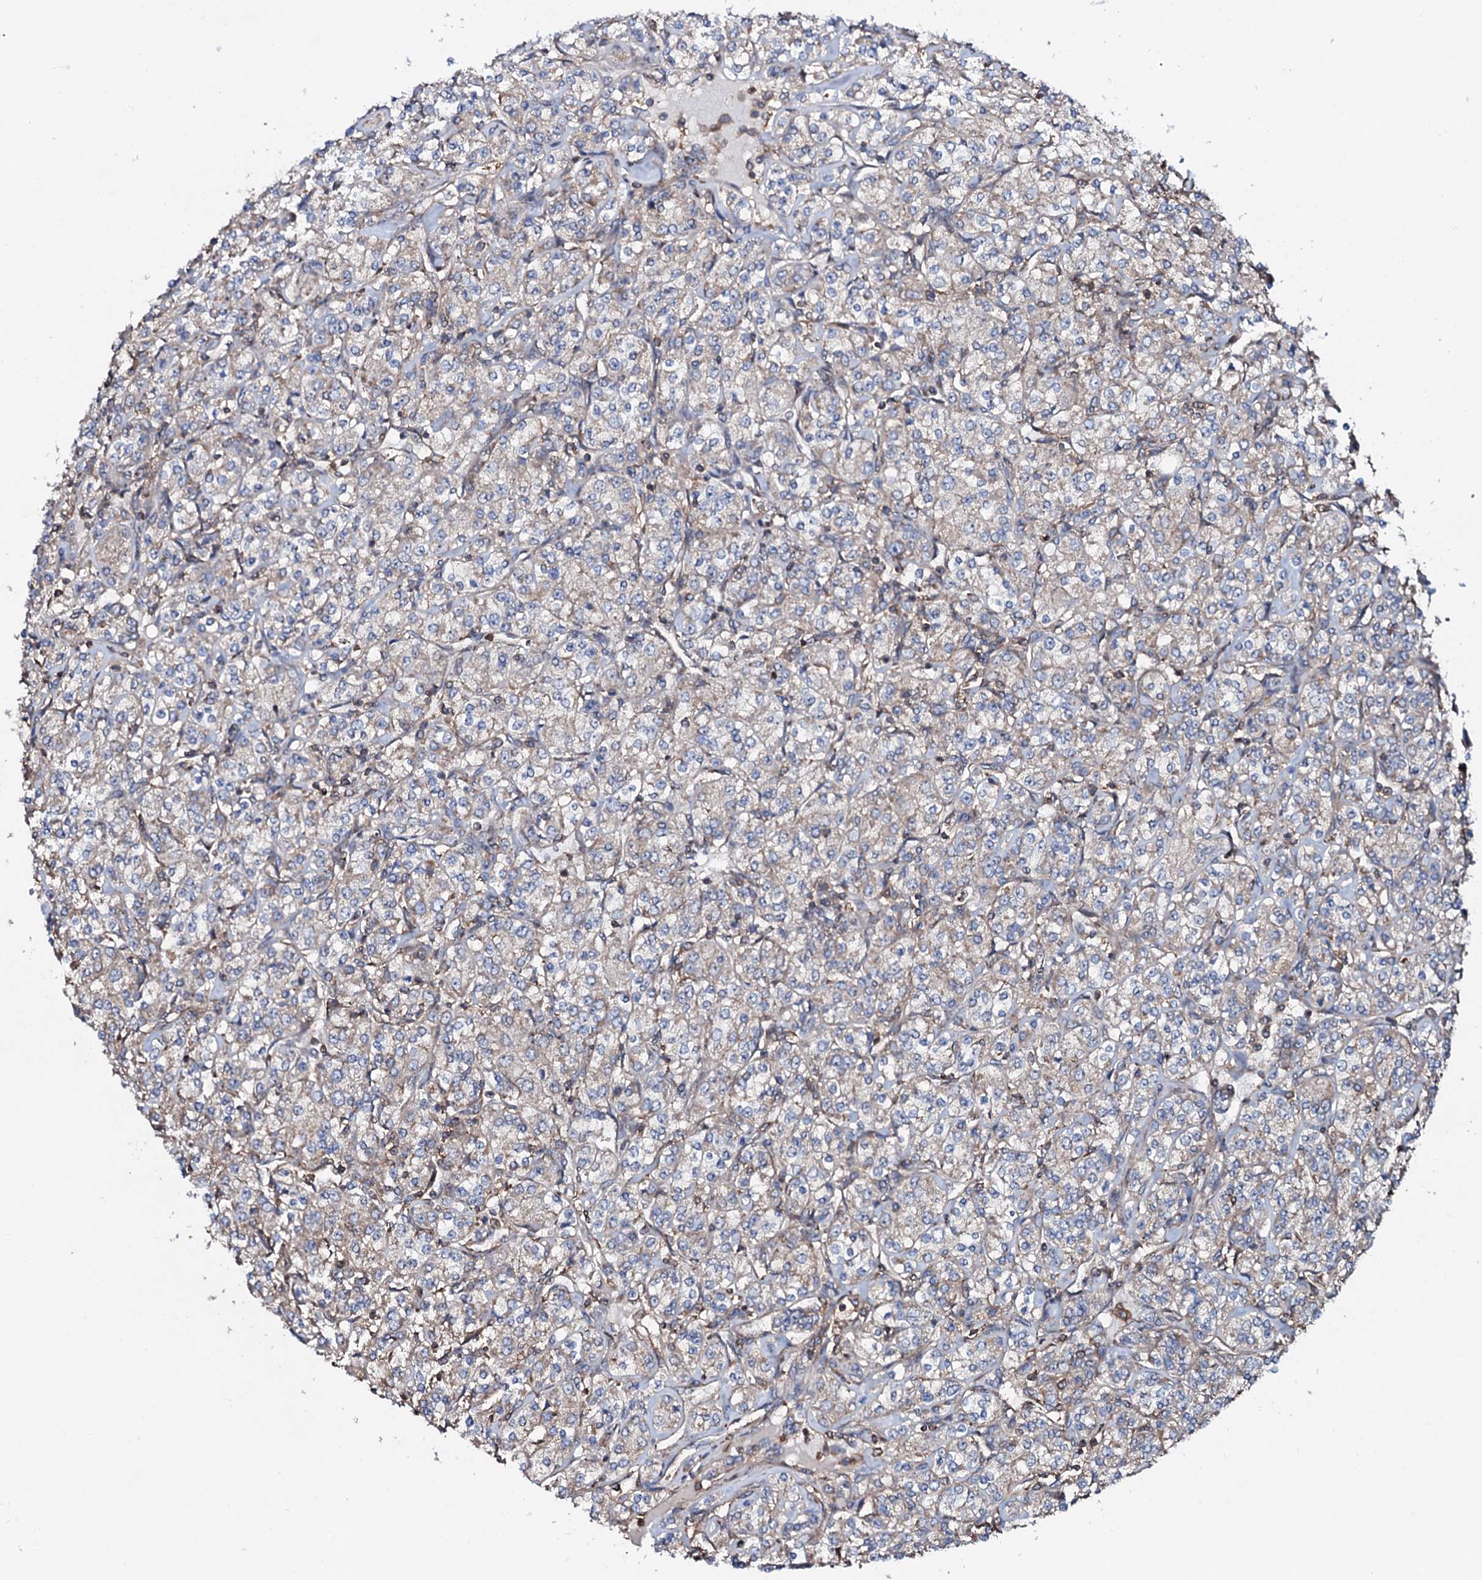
{"staining": {"intensity": "weak", "quantity": "25%-75%", "location": "cytoplasmic/membranous"}, "tissue": "renal cancer", "cell_type": "Tumor cells", "image_type": "cancer", "snomed": [{"axis": "morphology", "description": "Adenocarcinoma, NOS"}, {"axis": "topography", "description": "Kidney"}], "caption": "Weak cytoplasmic/membranous staining for a protein is appreciated in about 25%-75% of tumor cells of adenocarcinoma (renal) using immunohistochemistry.", "gene": "COG6", "patient": {"sex": "male", "age": 77}}